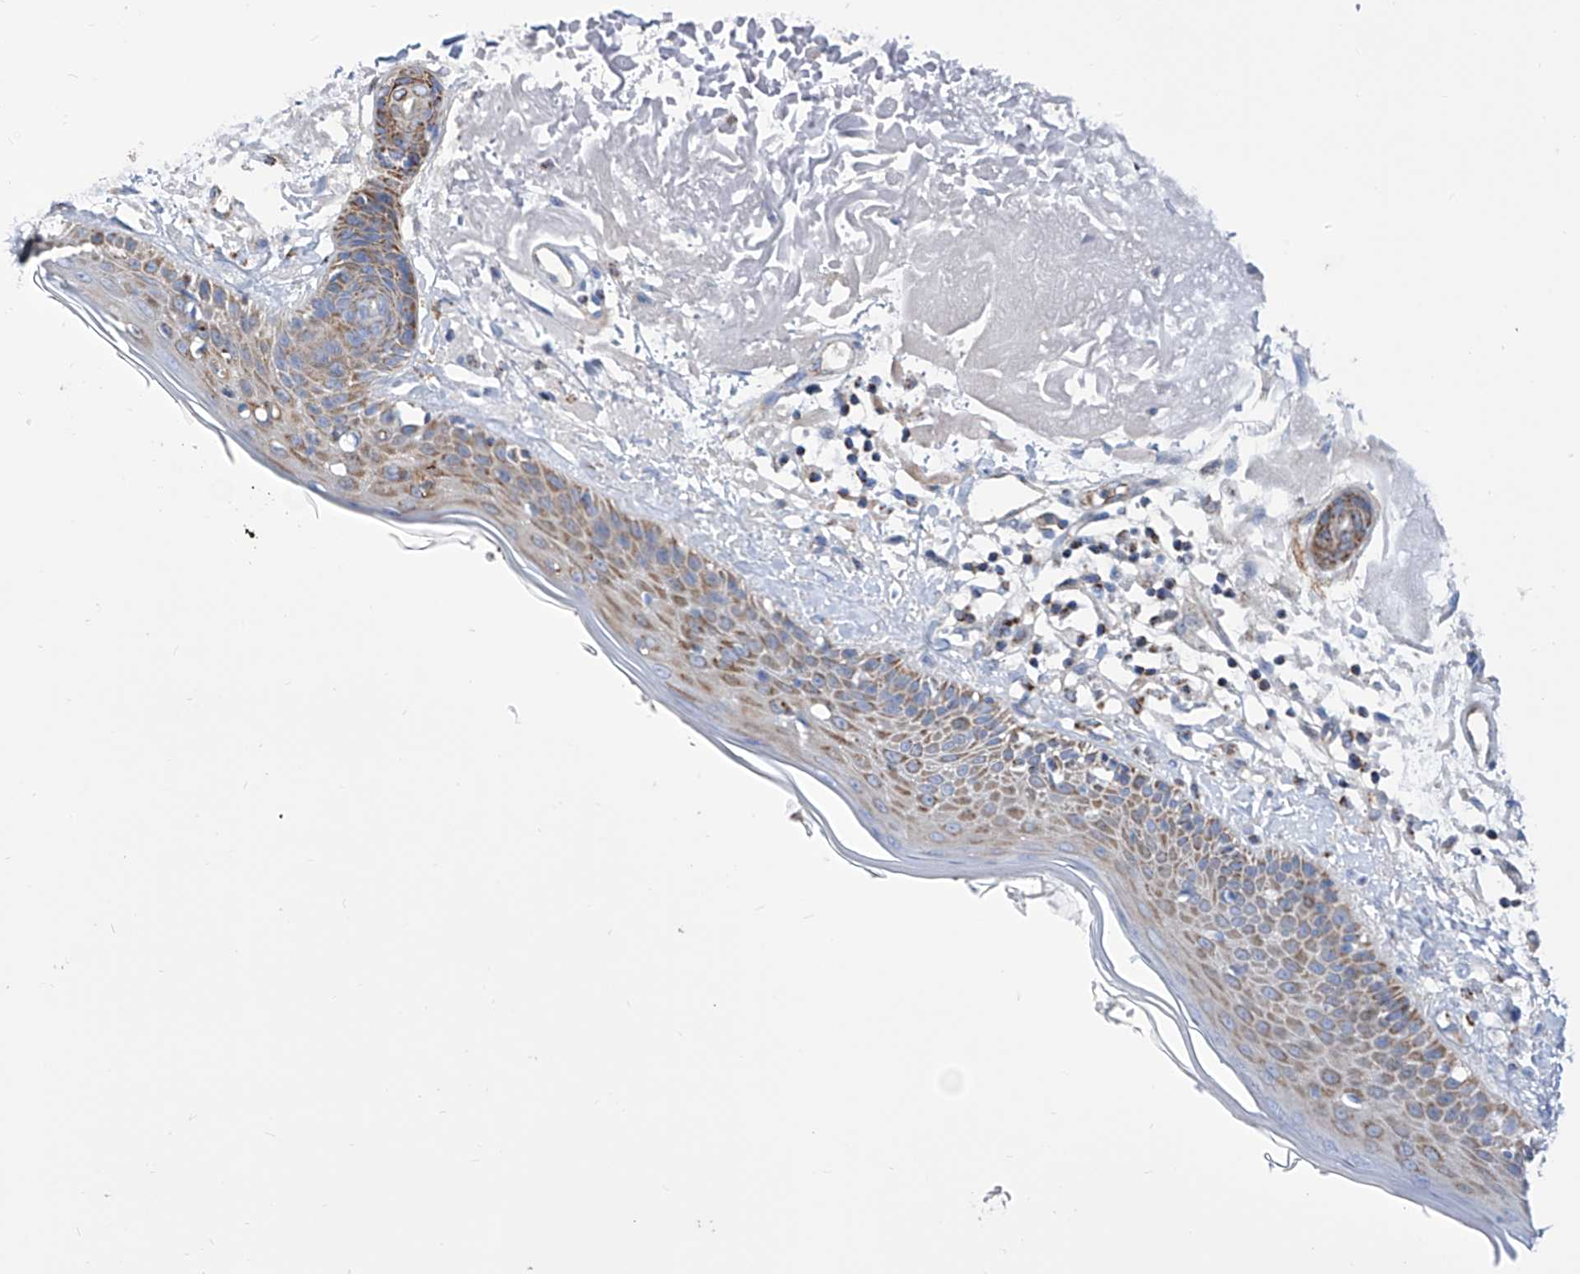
{"staining": {"intensity": "negative", "quantity": "none", "location": "none"}, "tissue": "skin", "cell_type": "Fibroblasts", "image_type": "normal", "snomed": [{"axis": "morphology", "description": "Normal tissue, NOS"}, {"axis": "topography", "description": "Skin"}, {"axis": "topography", "description": "Skeletal muscle"}], "caption": "This image is of normal skin stained with immunohistochemistry (IHC) to label a protein in brown with the nuclei are counter-stained blue. There is no expression in fibroblasts.", "gene": "SRBD1", "patient": {"sex": "male", "age": 83}}